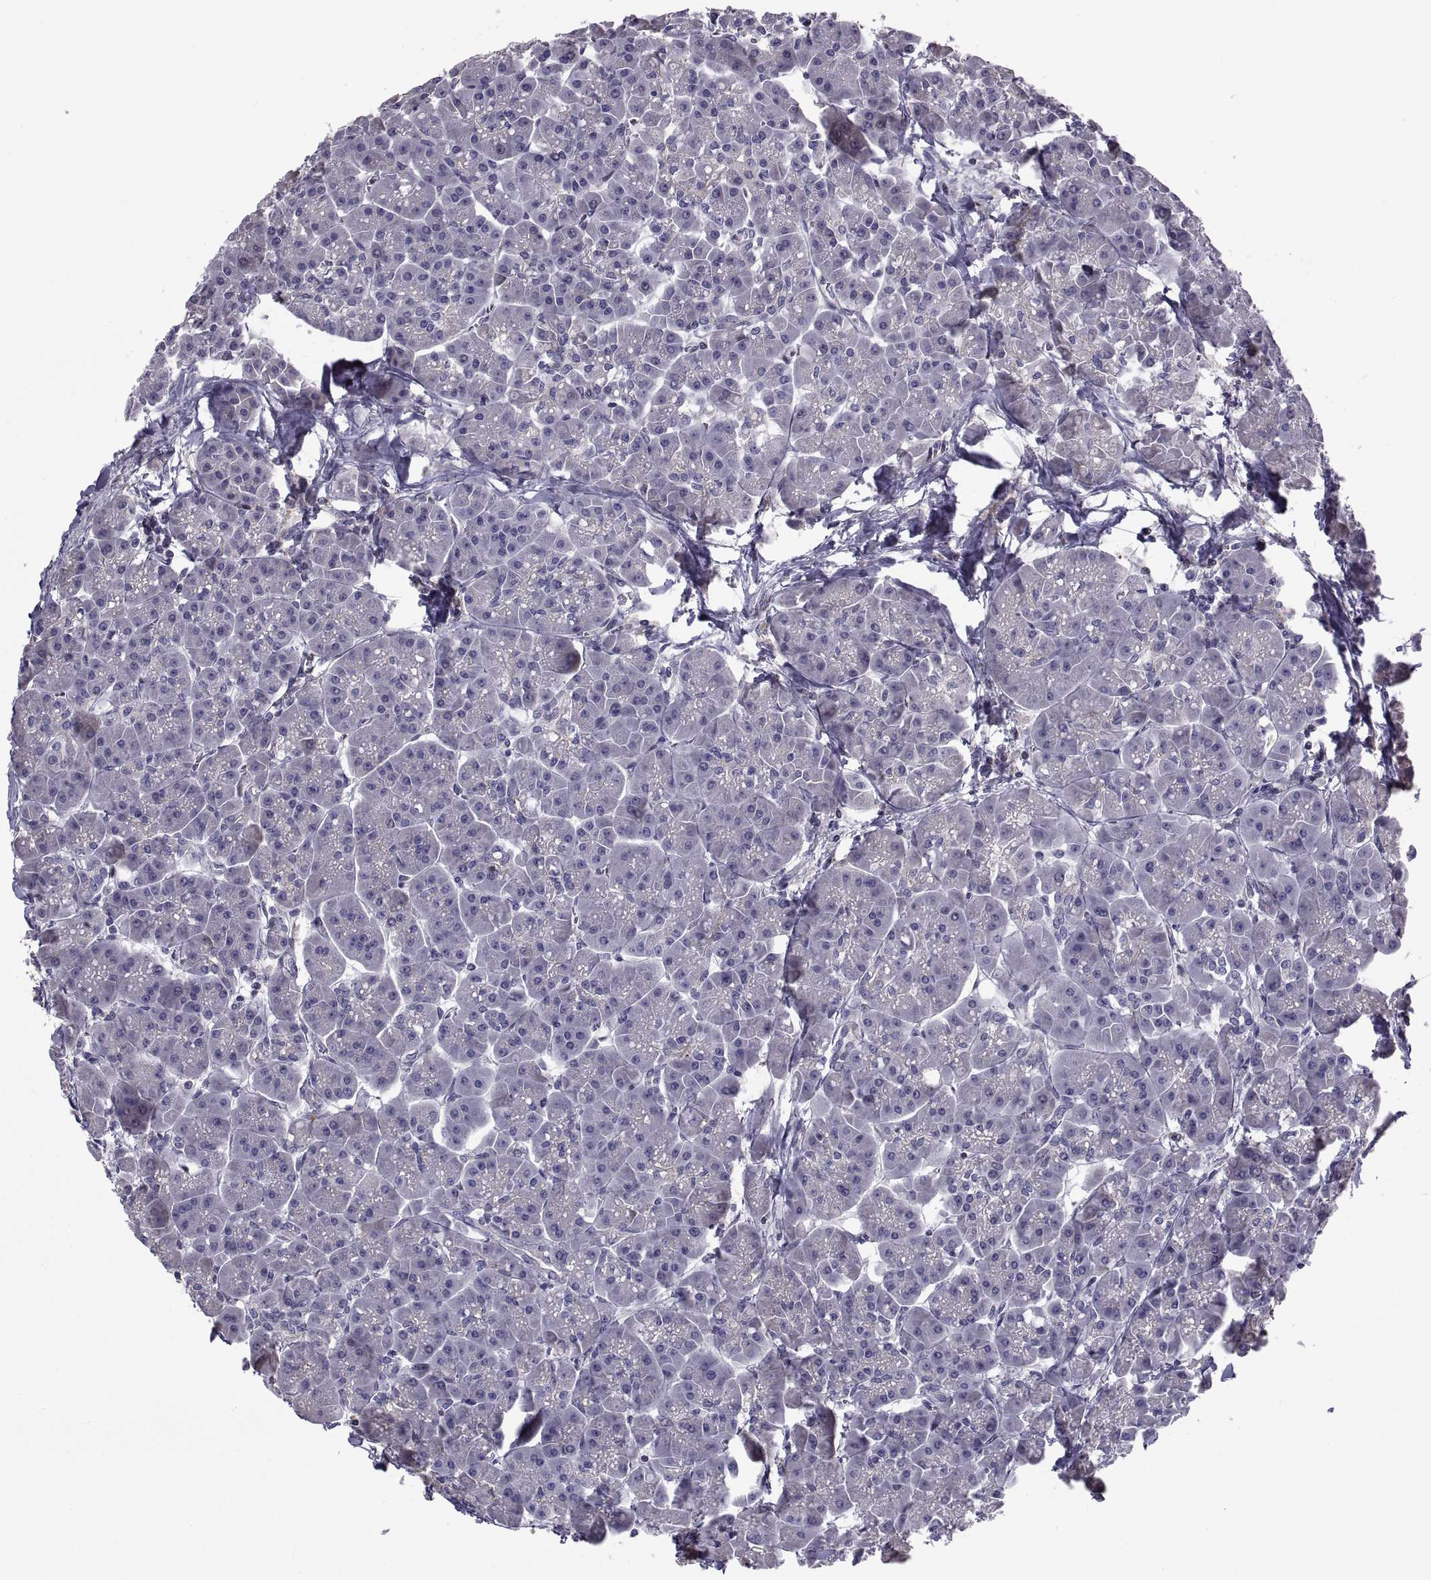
{"staining": {"intensity": "negative", "quantity": "none", "location": "none"}, "tissue": "pancreas", "cell_type": "Exocrine glandular cells", "image_type": "normal", "snomed": [{"axis": "morphology", "description": "Normal tissue, NOS"}, {"axis": "topography", "description": "Pancreas"}], "caption": "This is an immunohistochemistry photomicrograph of unremarkable pancreas. There is no expression in exocrine glandular cells.", "gene": "ANO1", "patient": {"sex": "male", "age": 70}}